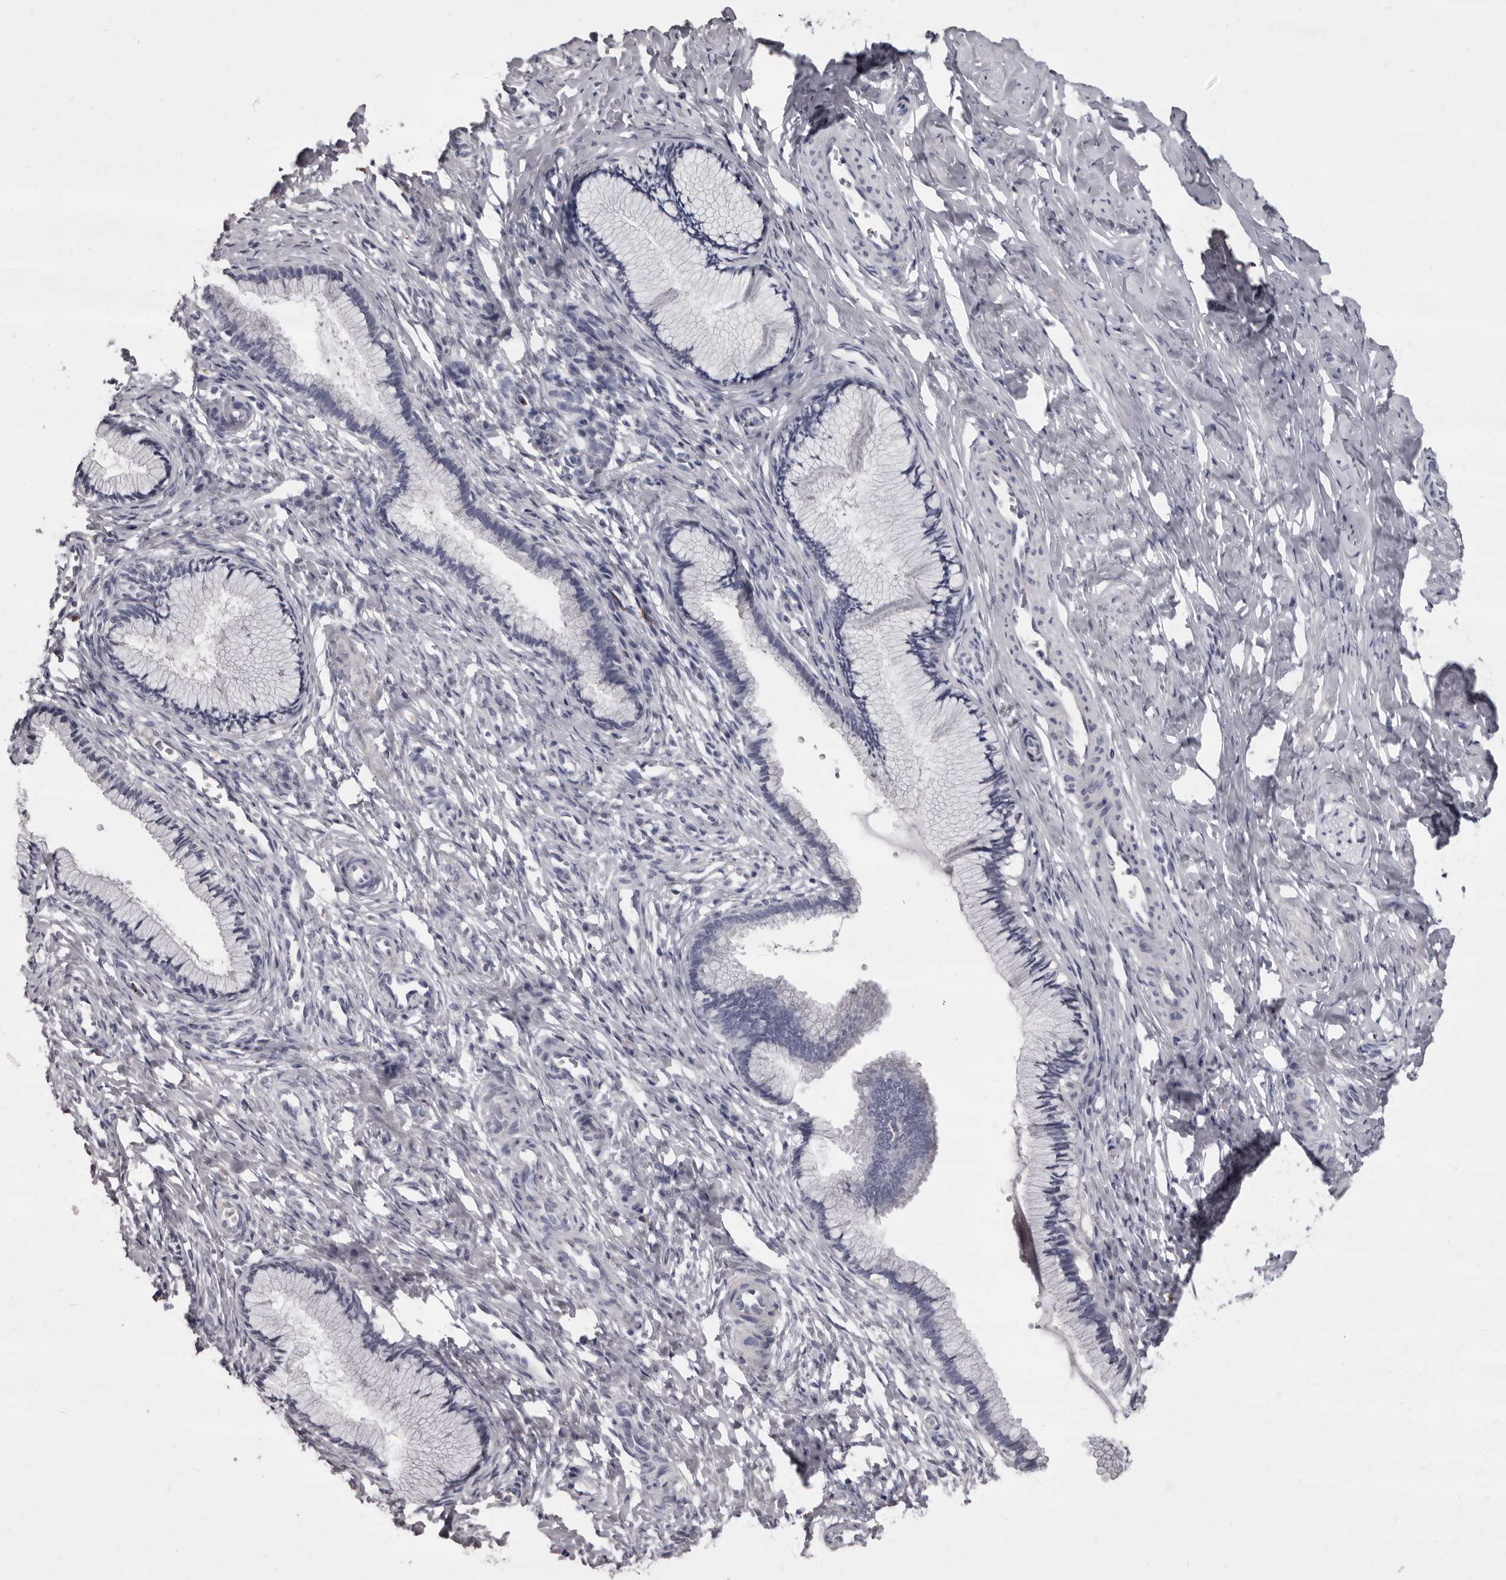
{"staining": {"intensity": "negative", "quantity": "none", "location": "none"}, "tissue": "cervix", "cell_type": "Glandular cells", "image_type": "normal", "snomed": [{"axis": "morphology", "description": "Normal tissue, NOS"}, {"axis": "topography", "description": "Cervix"}], "caption": "DAB immunohistochemical staining of benign human cervix displays no significant positivity in glandular cells.", "gene": "GZMH", "patient": {"sex": "female", "age": 27}}